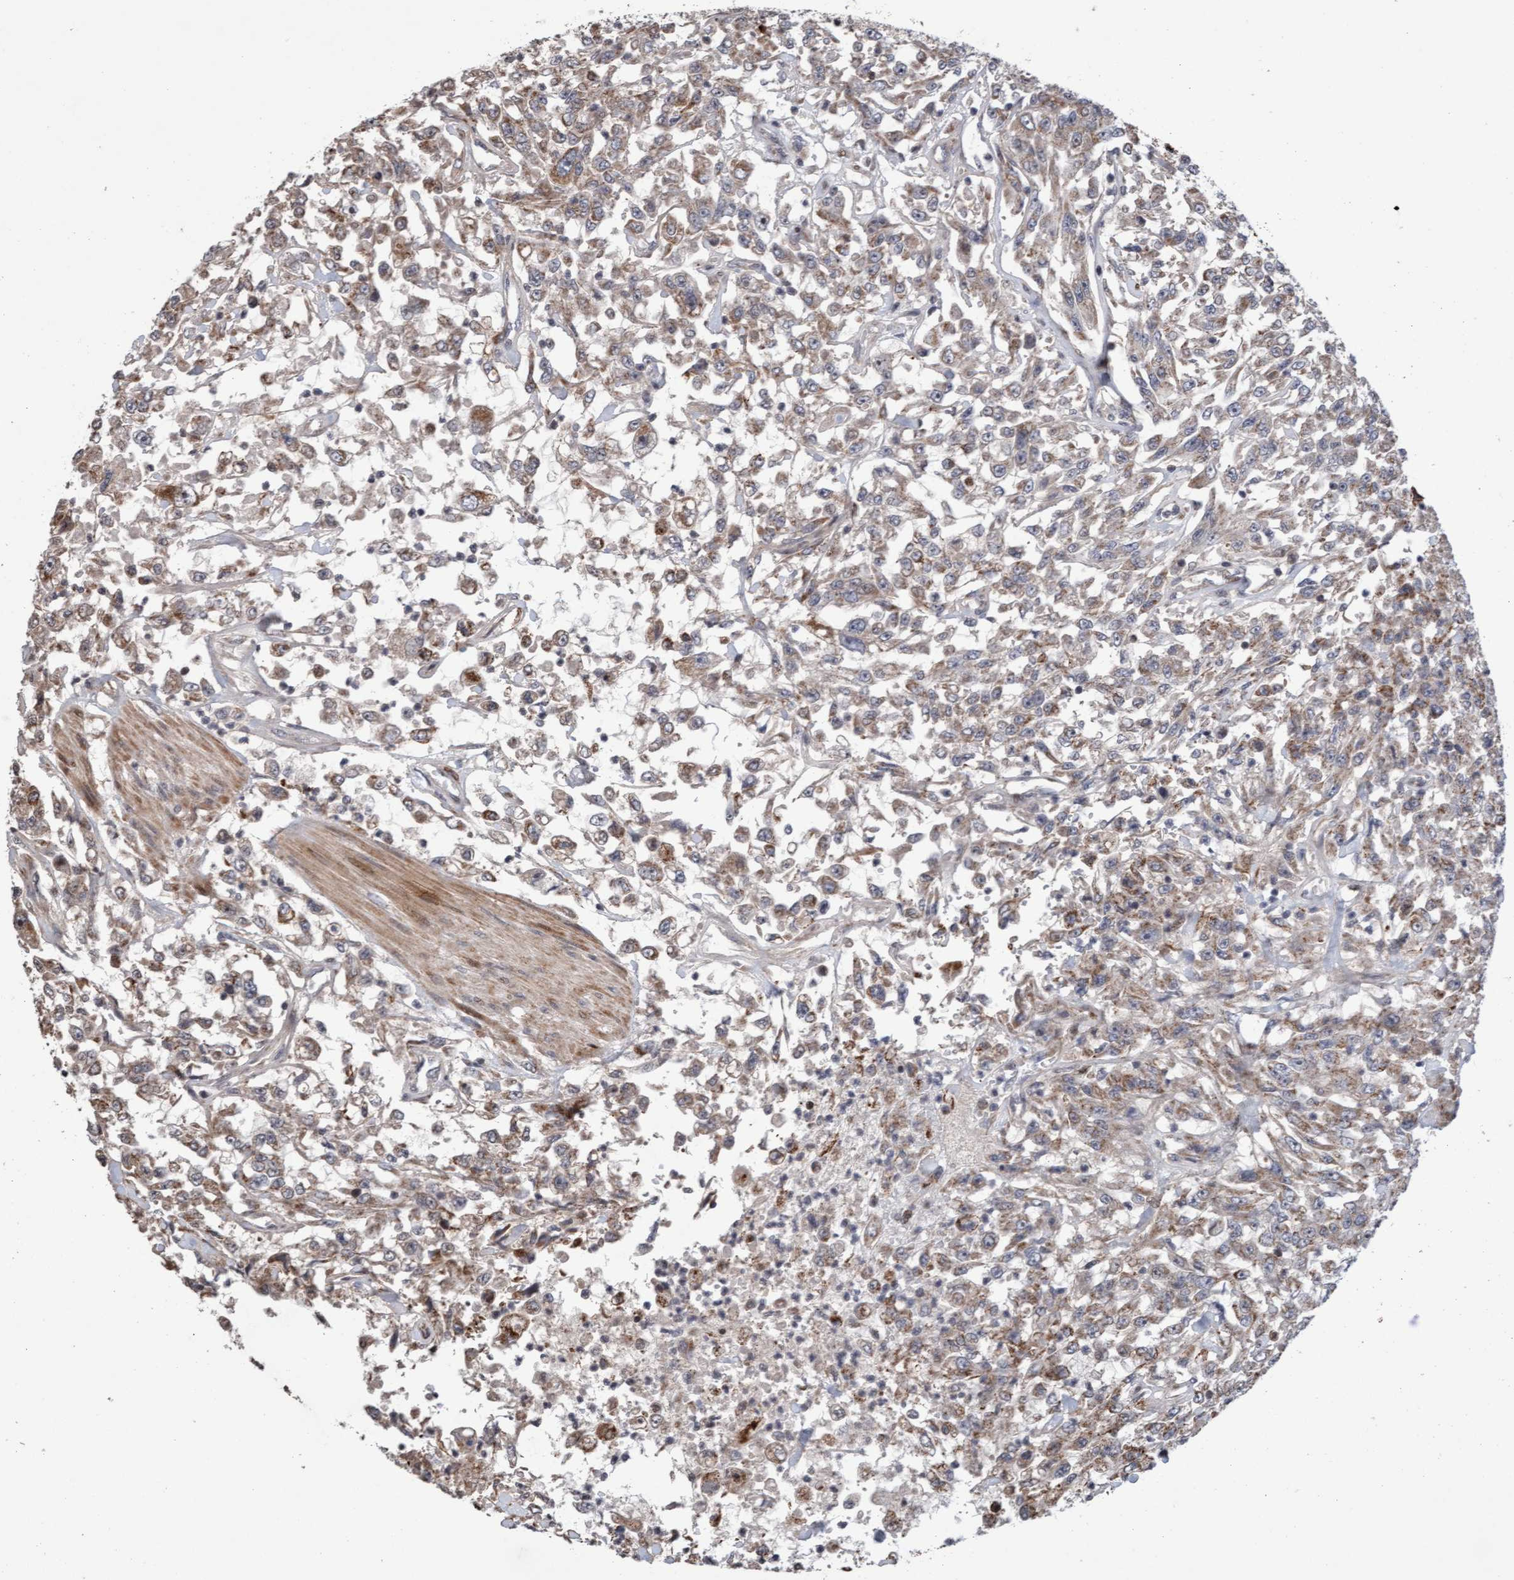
{"staining": {"intensity": "weak", "quantity": "<25%", "location": "cytoplasmic/membranous"}, "tissue": "urothelial cancer", "cell_type": "Tumor cells", "image_type": "cancer", "snomed": [{"axis": "morphology", "description": "Urothelial carcinoma, High grade"}, {"axis": "topography", "description": "Urinary bladder"}], "caption": "Tumor cells show no significant expression in urothelial cancer.", "gene": "PECR", "patient": {"sex": "male", "age": 46}}